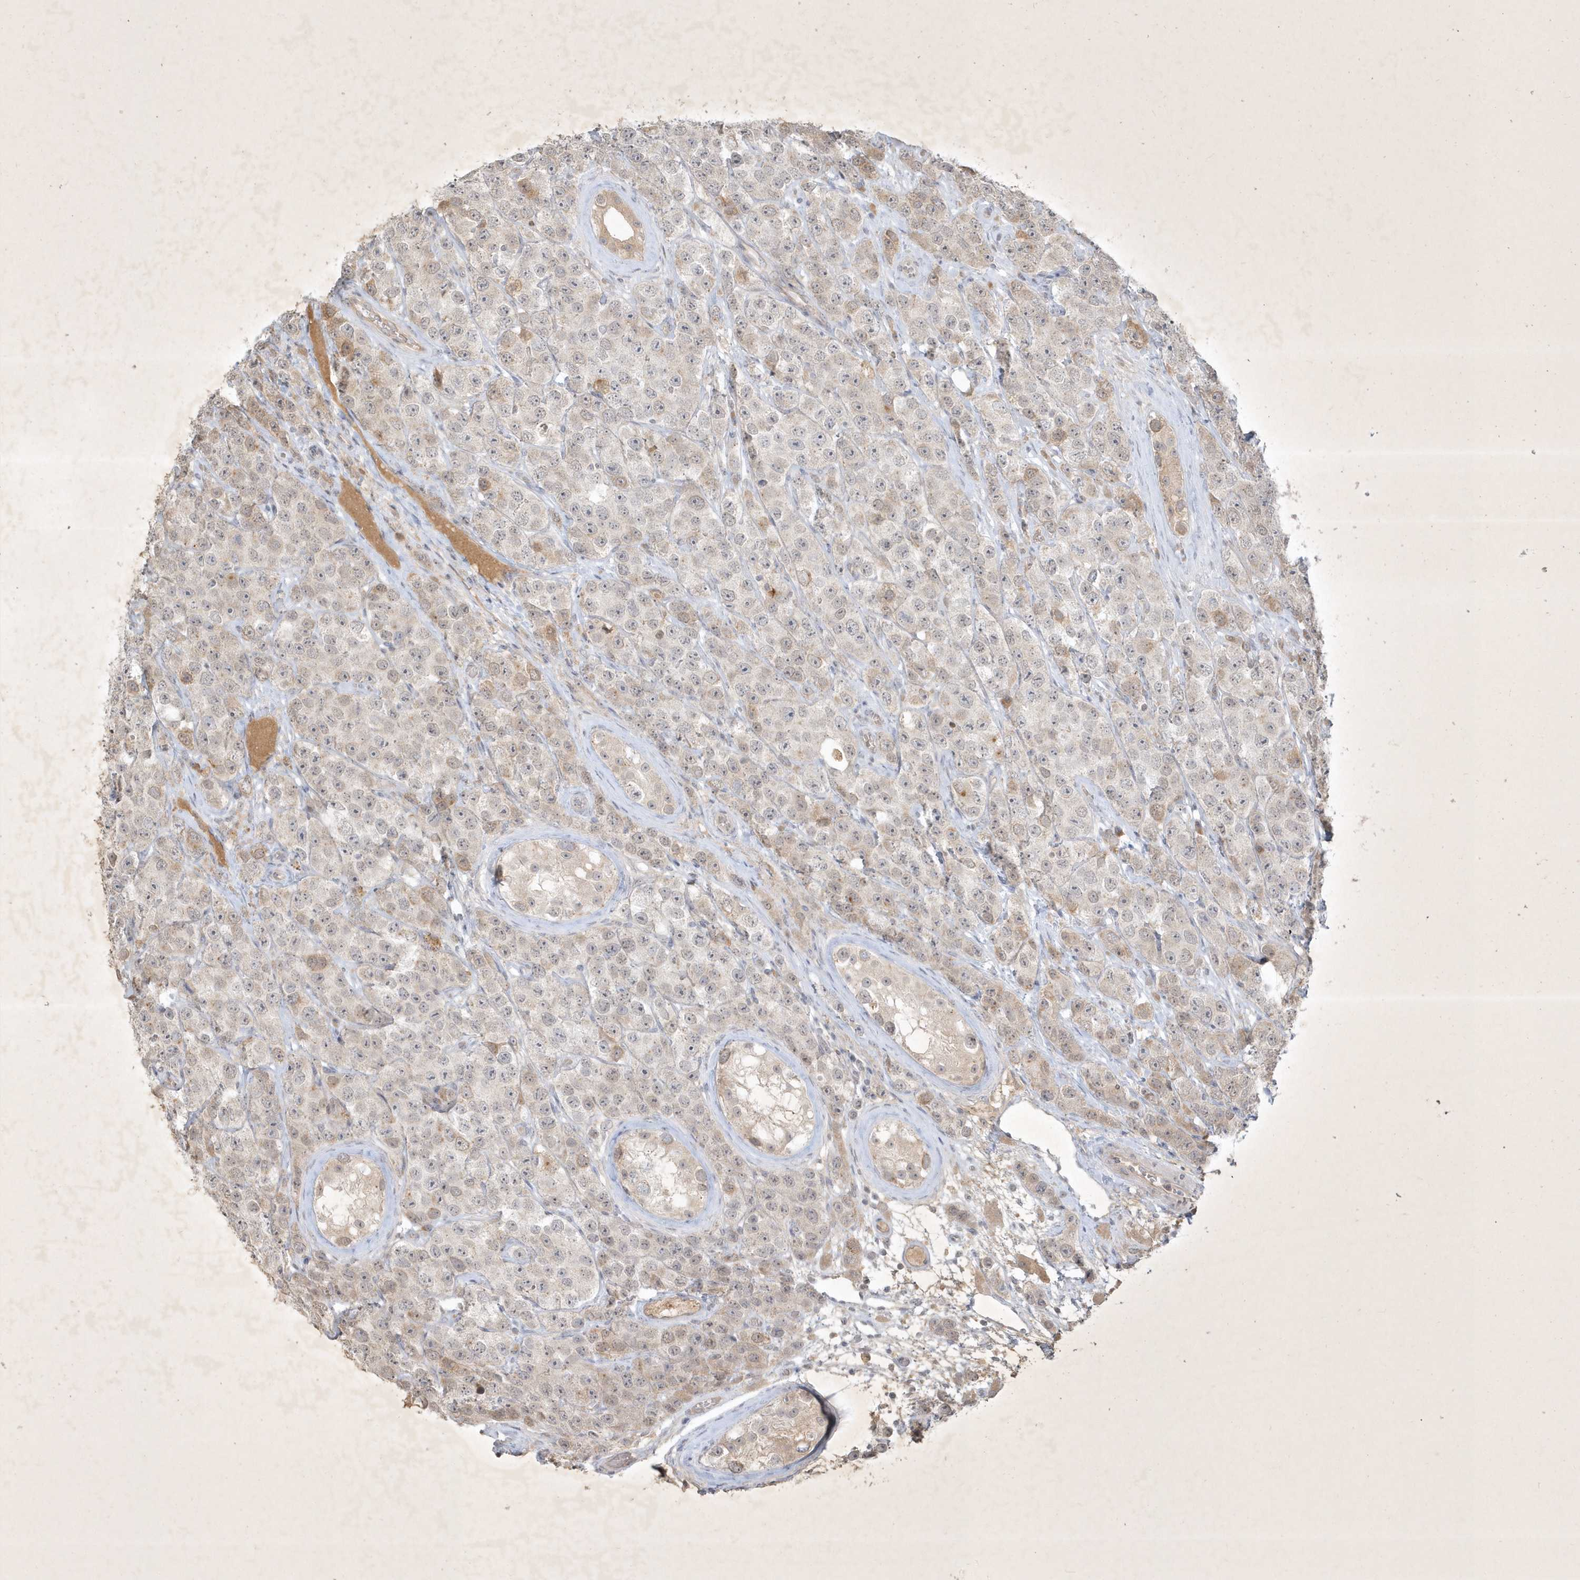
{"staining": {"intensity": "negative", "quantity": "none", "location": "none"}, "tissue": "testis cancer", "cell_type": "Tumor cells", "image_type": "cancer", "snomed": [{"axis": "morphology", "description": "Seminoma, NOS"}, {"axis": "topography", "description": "Testis"}], "caption": "Tumor cells are negative for protein expression in human testis cancer (seminoma).", "gene": "BOD1", "patient": {"sex": "male", "age": 28}}